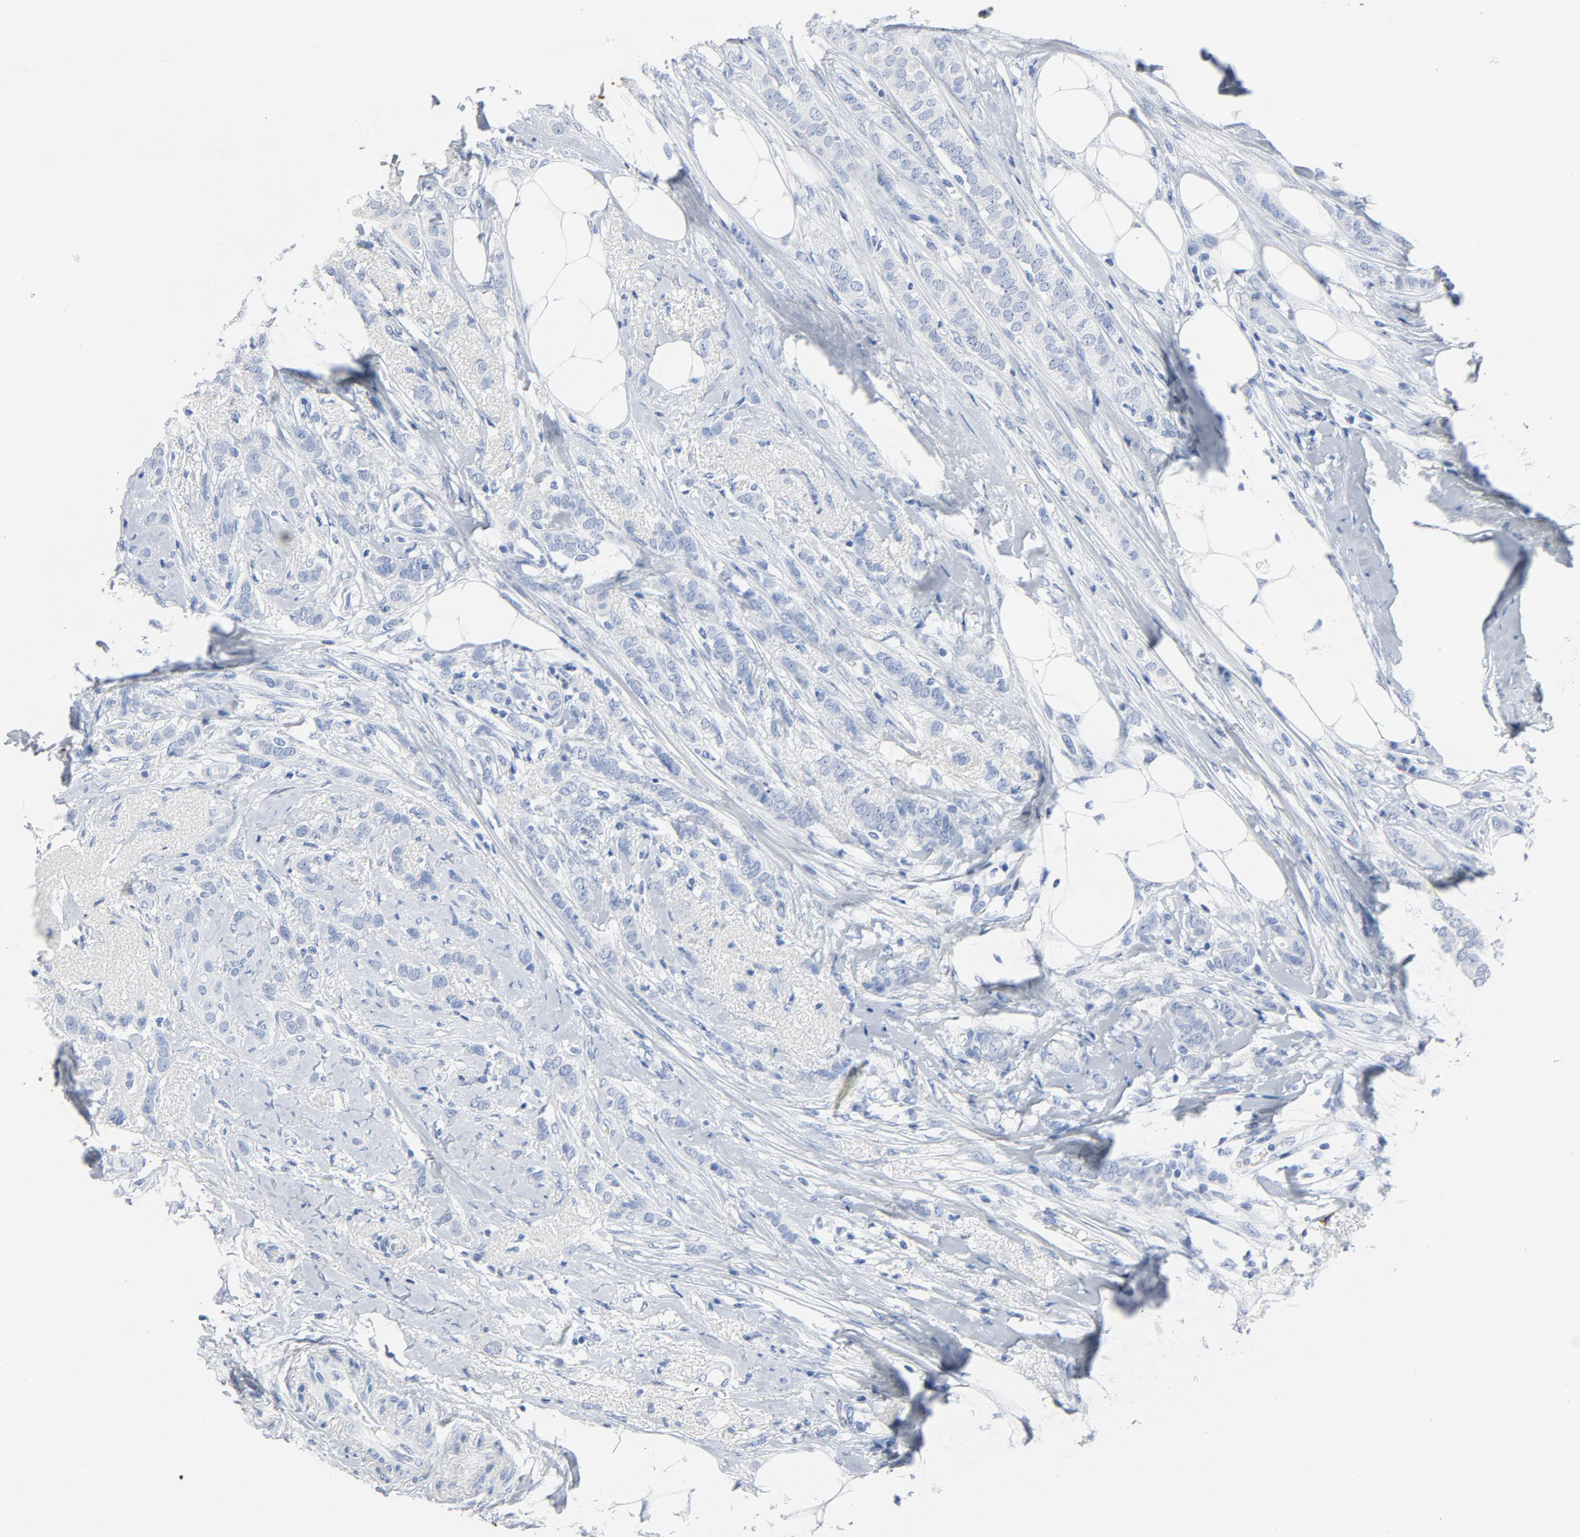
{"staining": {"intensity": "negative", "quantity": "none", "location": "none"}, "tissue": "breast cancer", "cell_type": "Tumor cells", "image_type": "cancer", "snomed": [{"axis": "morphology", "description": "Lobular carcinoma"}, {"axis": "topography", "description": "Breast"}], "caption": "Breast lobular carcinoma was stained to show a protein in brown. There is no significant positivity in tumor cells.", "gene": "PTPRB", "patient": {"sex": "female", "age": 55}}